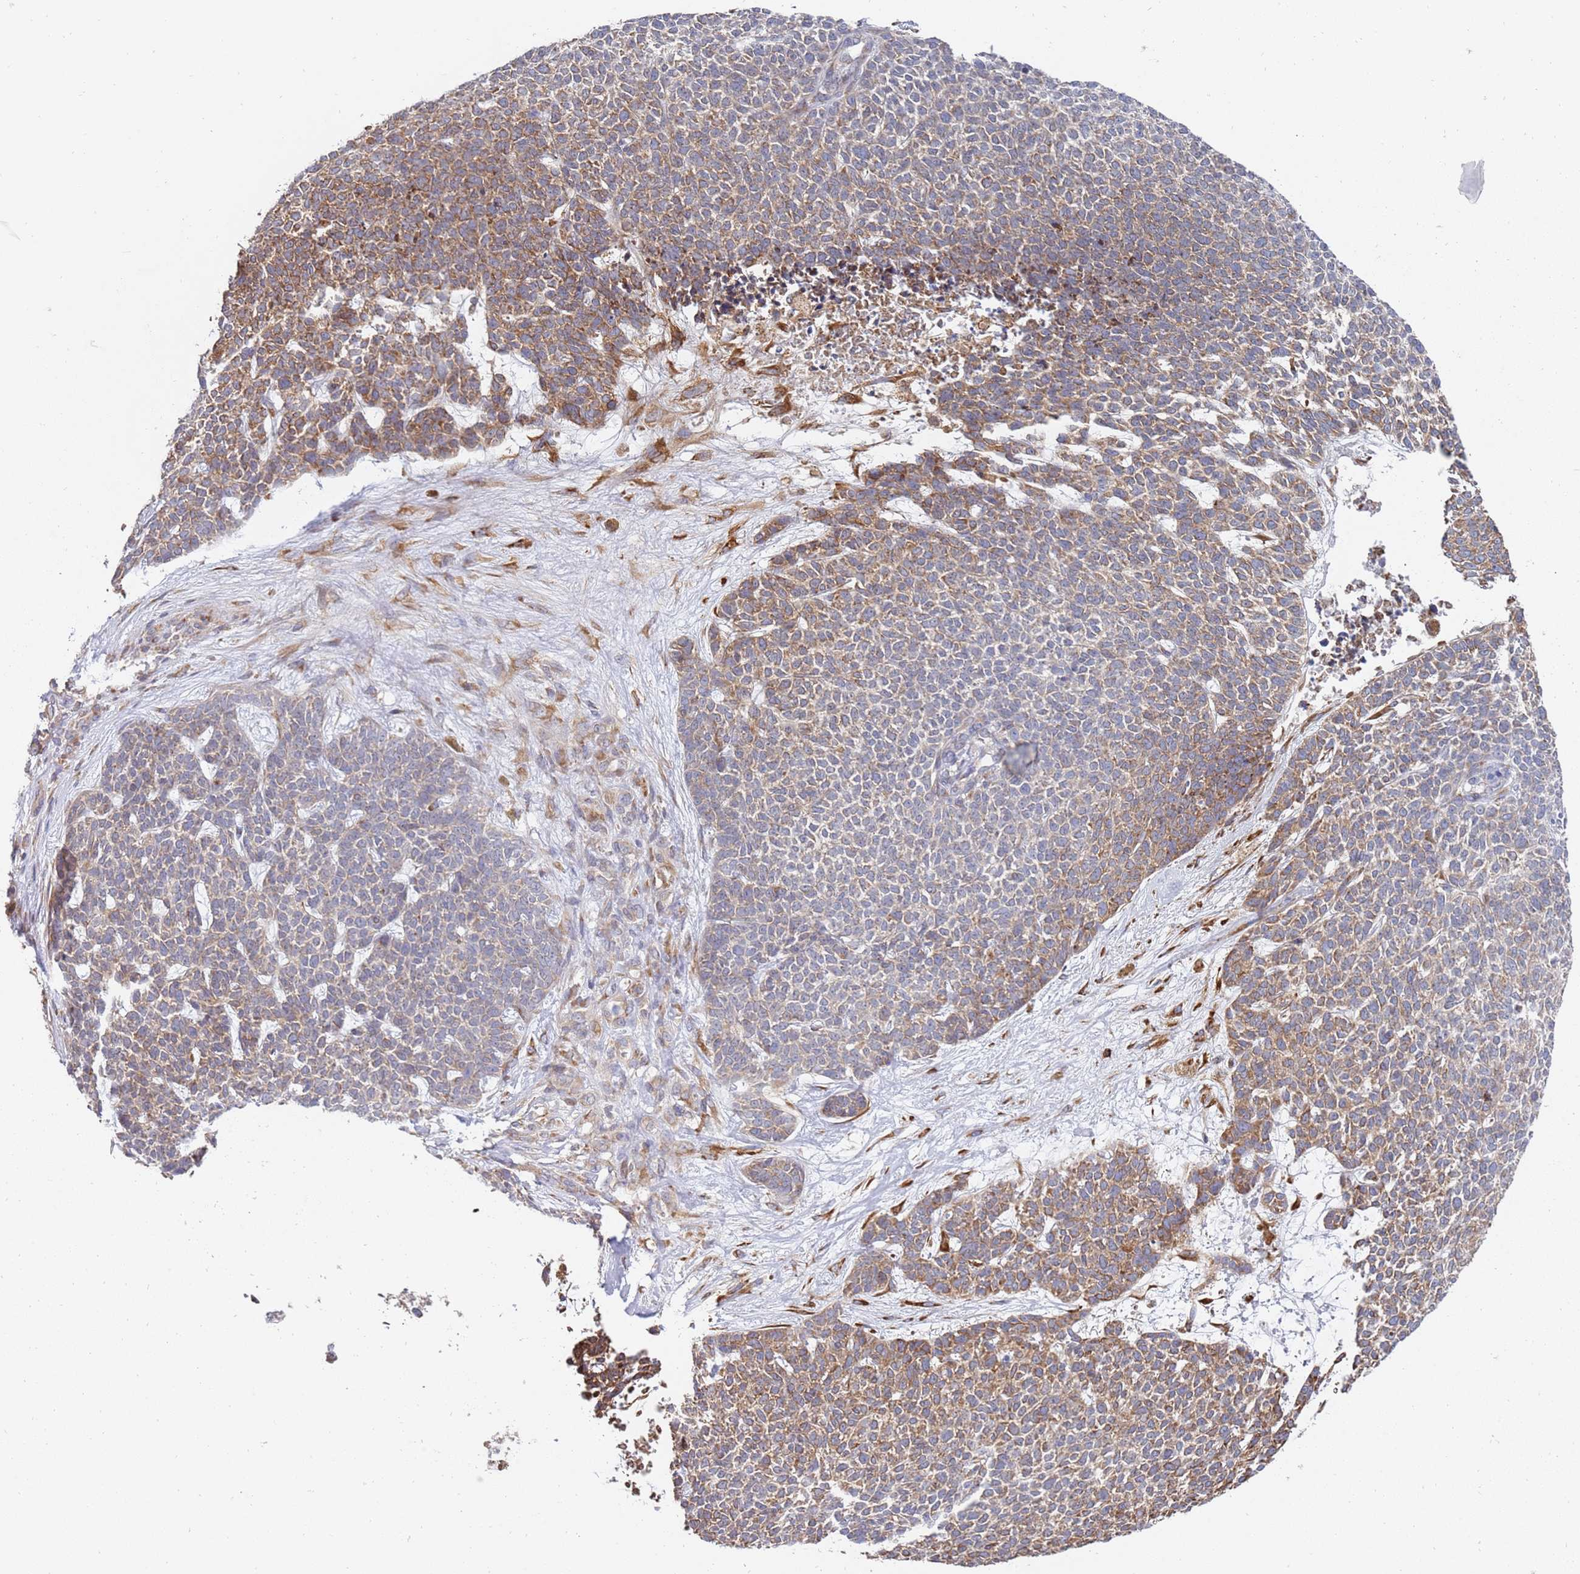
{"staining": {"intensity": "moderate", "quantity": "25%-75%", "location": "cytoplasmic/membranous"}, "tissue": "skin cancer", "cell_type": "Tumor cells", "image_type": "cancer", "snomed": [{"axis": "morphology", "description": "Basal cell carcinoma"}, {"axis": "topography", "description": "Skin"}], "caption": "Immunohistochemistry (IHC) image of human skin cancer stained for a protein (brown), which reveals medium levels of moderate cytoplasmic/membranous staining in about 25%-75% of tumor cells.", "gene": "VRK2", "patient": {"sex": "female", "age": 84}}